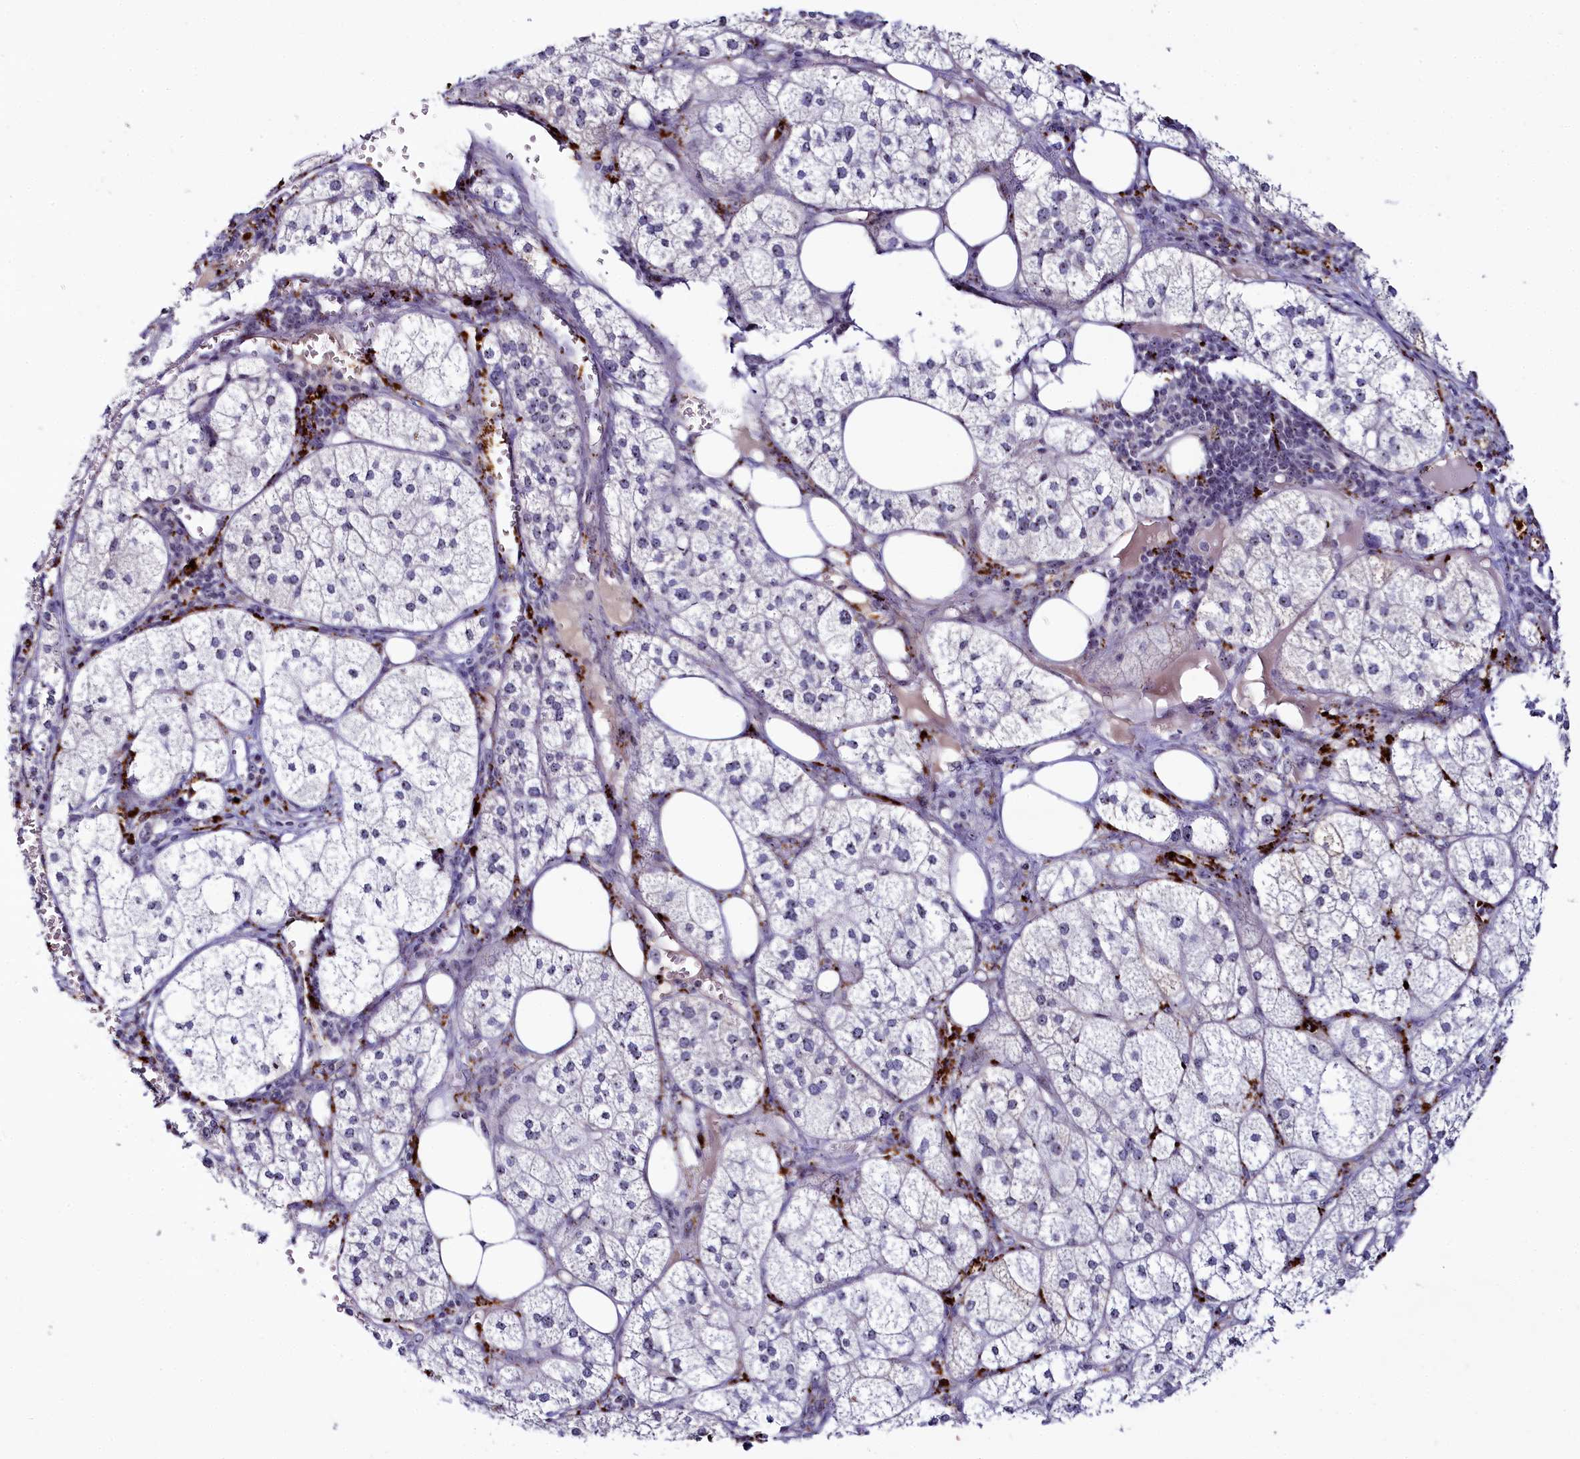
{"staining": {"intensity": "moderate", "quantity": "25%-75%", "location": "nuclear"}, "tissue": "adrenal gland", "cell_type": "Glandular cells", "image_type": "normal", "snomed": [{"axis": "morphology", "description": "Normal tissue, NOS"}, {"axis": "topography", "description": "Adrenal gland"}], "caption": "Adrenal gland stained for a protein (brown) shows moderate nuclear positive expression in about 25%-75% of glandular cells.", "gene": "TCOF1", "patient": {"sex": "female", "age": 61}}